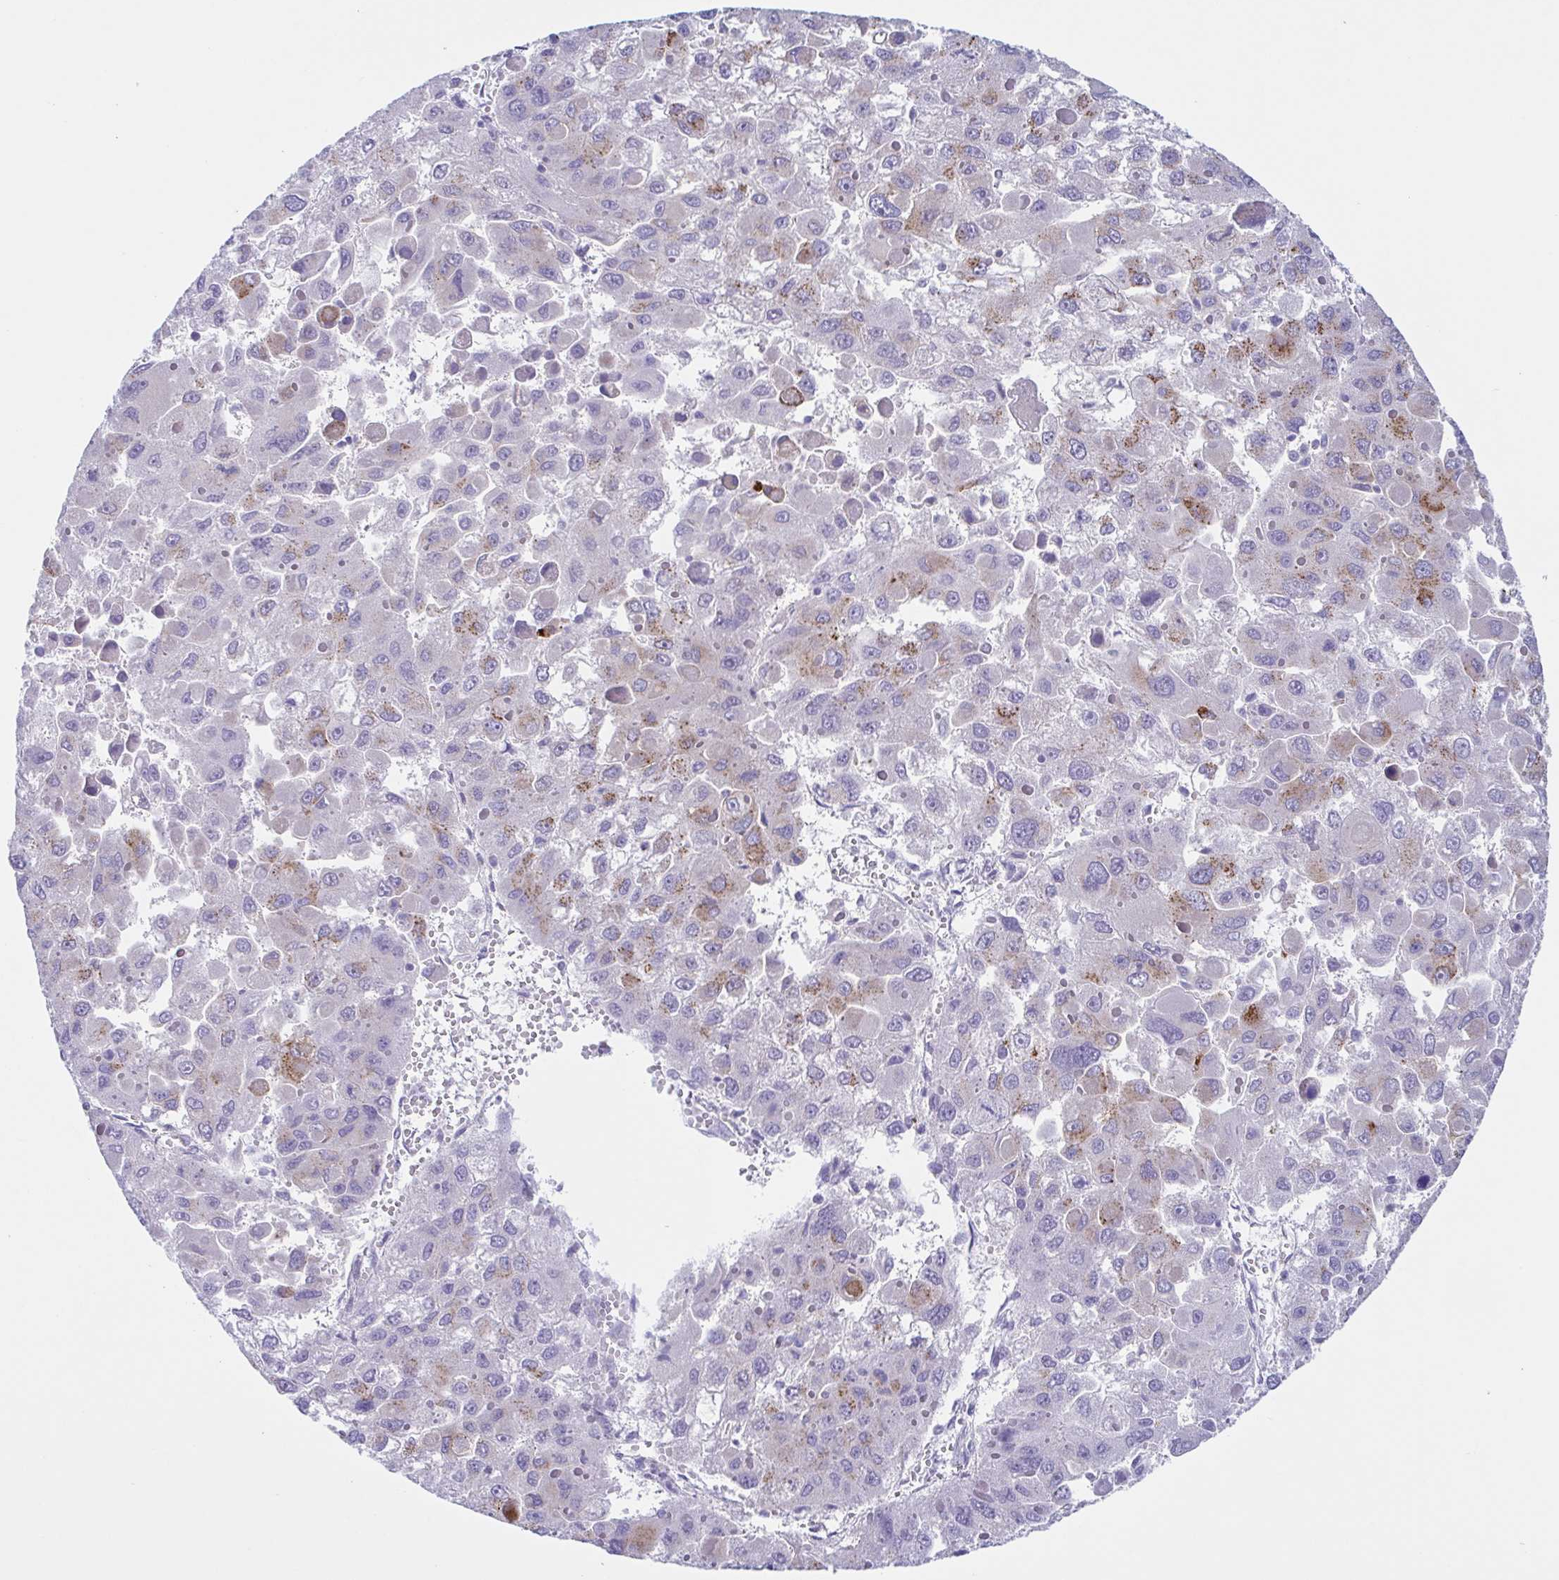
{"staining": {"intensity": "moderate", "quantity": "<25%", "location": "cytoplasmic/membranous"}, "tissue": "liver cancer", "cell_type": "Tumor cells", "image_type": "cancer", "snomed": [{"axis": "morphology", "description": "Carcinoma, Hepatocellular, NOS"}, {"axis": "topography", "description": "Liver"}], "caption": "Moderate cytoplasmic/membranous staining for a protein is identified in about <25% of tumor cells of liver hepatocellular carcinoma using immunohistochemistry (IHC).", "gene": "COL17A1", "patient": {"sex": "female", "age": 41}}